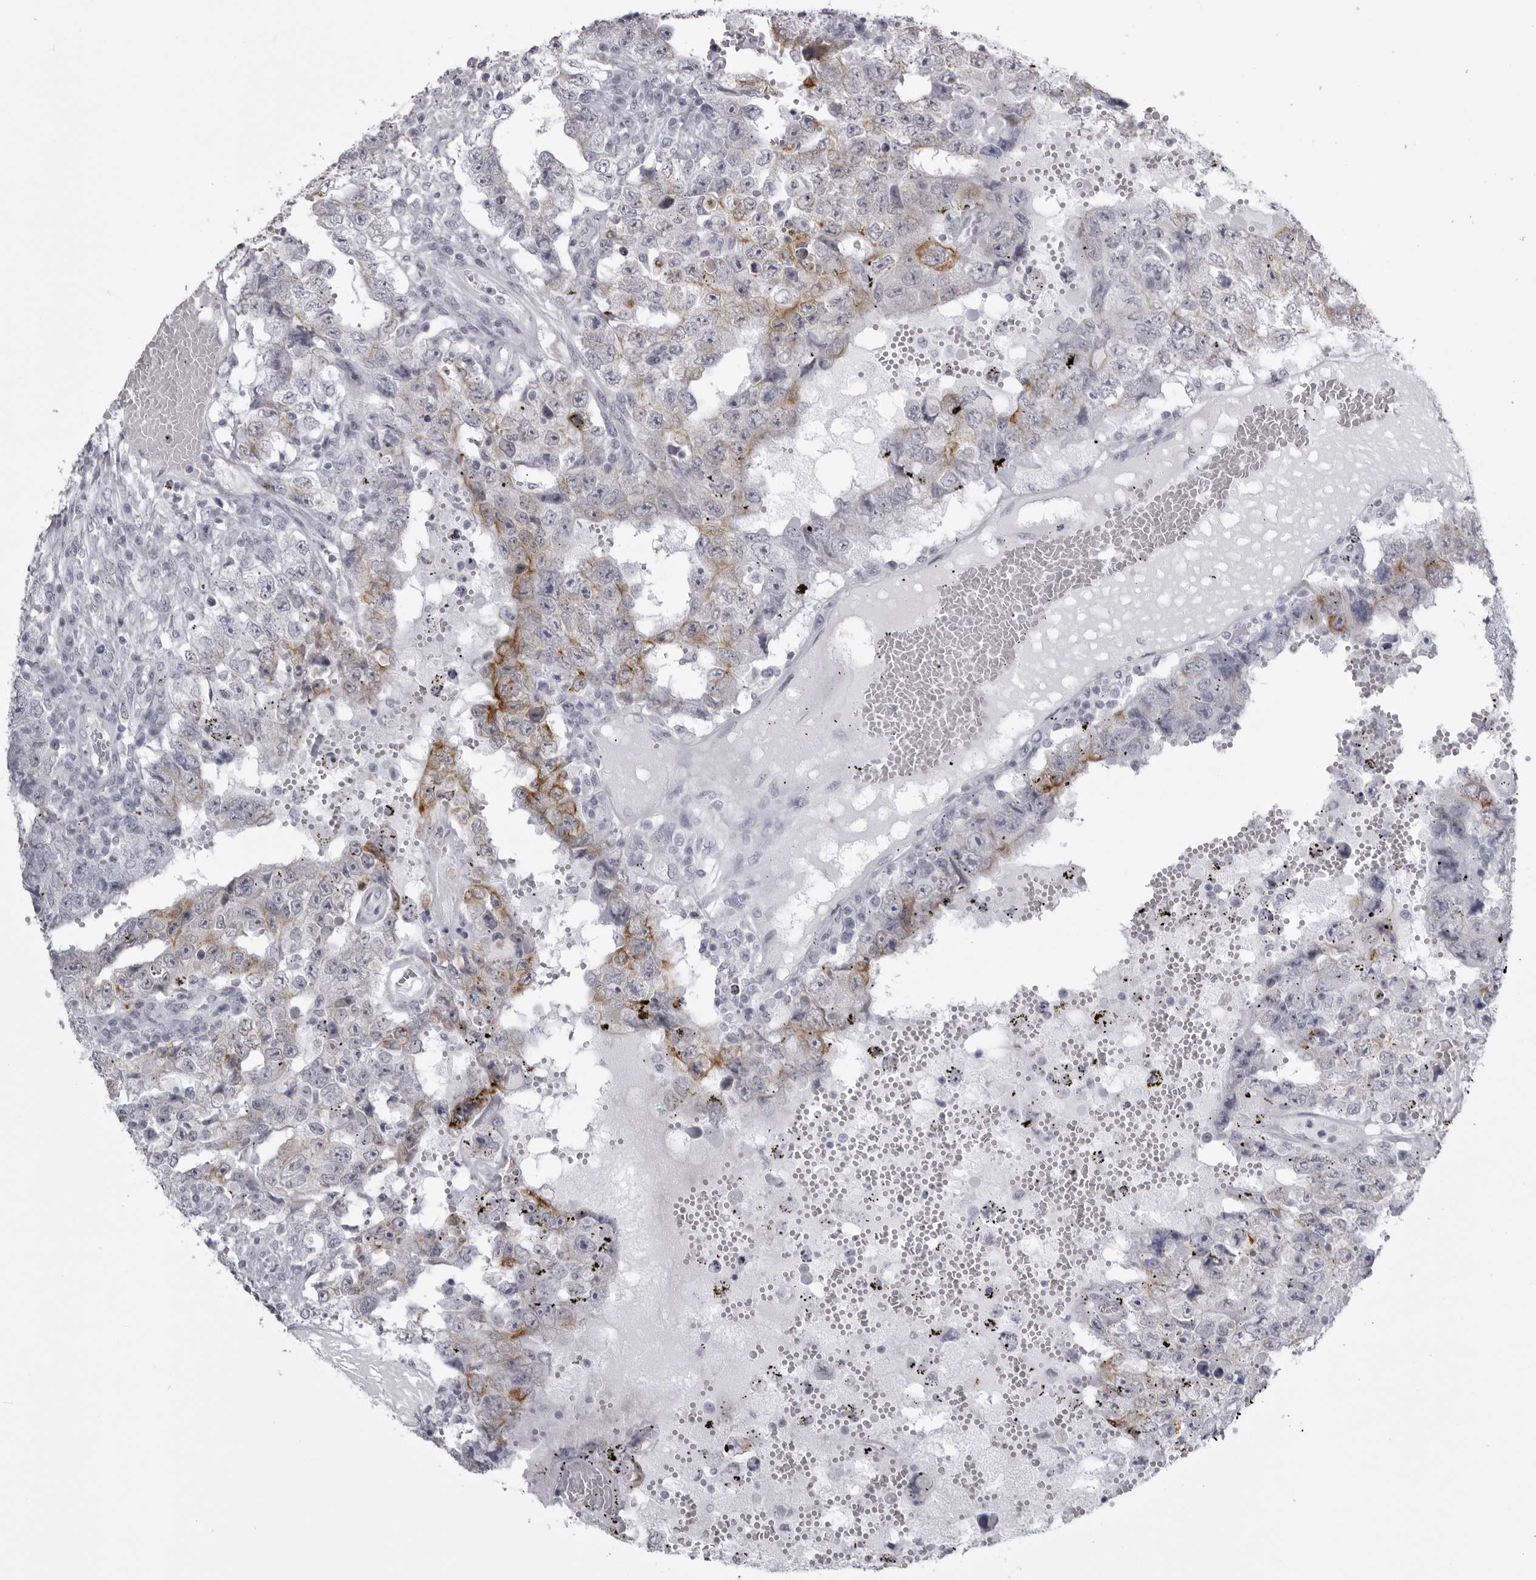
{"staining": {"intensity": "moderate", "quantity": "25%-75%", "location": "cytoplasmic/membranous"}, "tissue": "testis cancer", "cell_type": "Tumor cells", "image_type": "cancer", "snomed": [{"axis": "morphology", "description": "Carcinoma, Embryonal, NOS"}, {"axis": "topography", "description": "Testis"}], "caption": "Testis embryonal carcinoma stained for a protein displays moderate cytoplasmic/membranous positivity in tumor cells.", "gene": "UROD", "patient": {"sex": "male", "age": 26}}